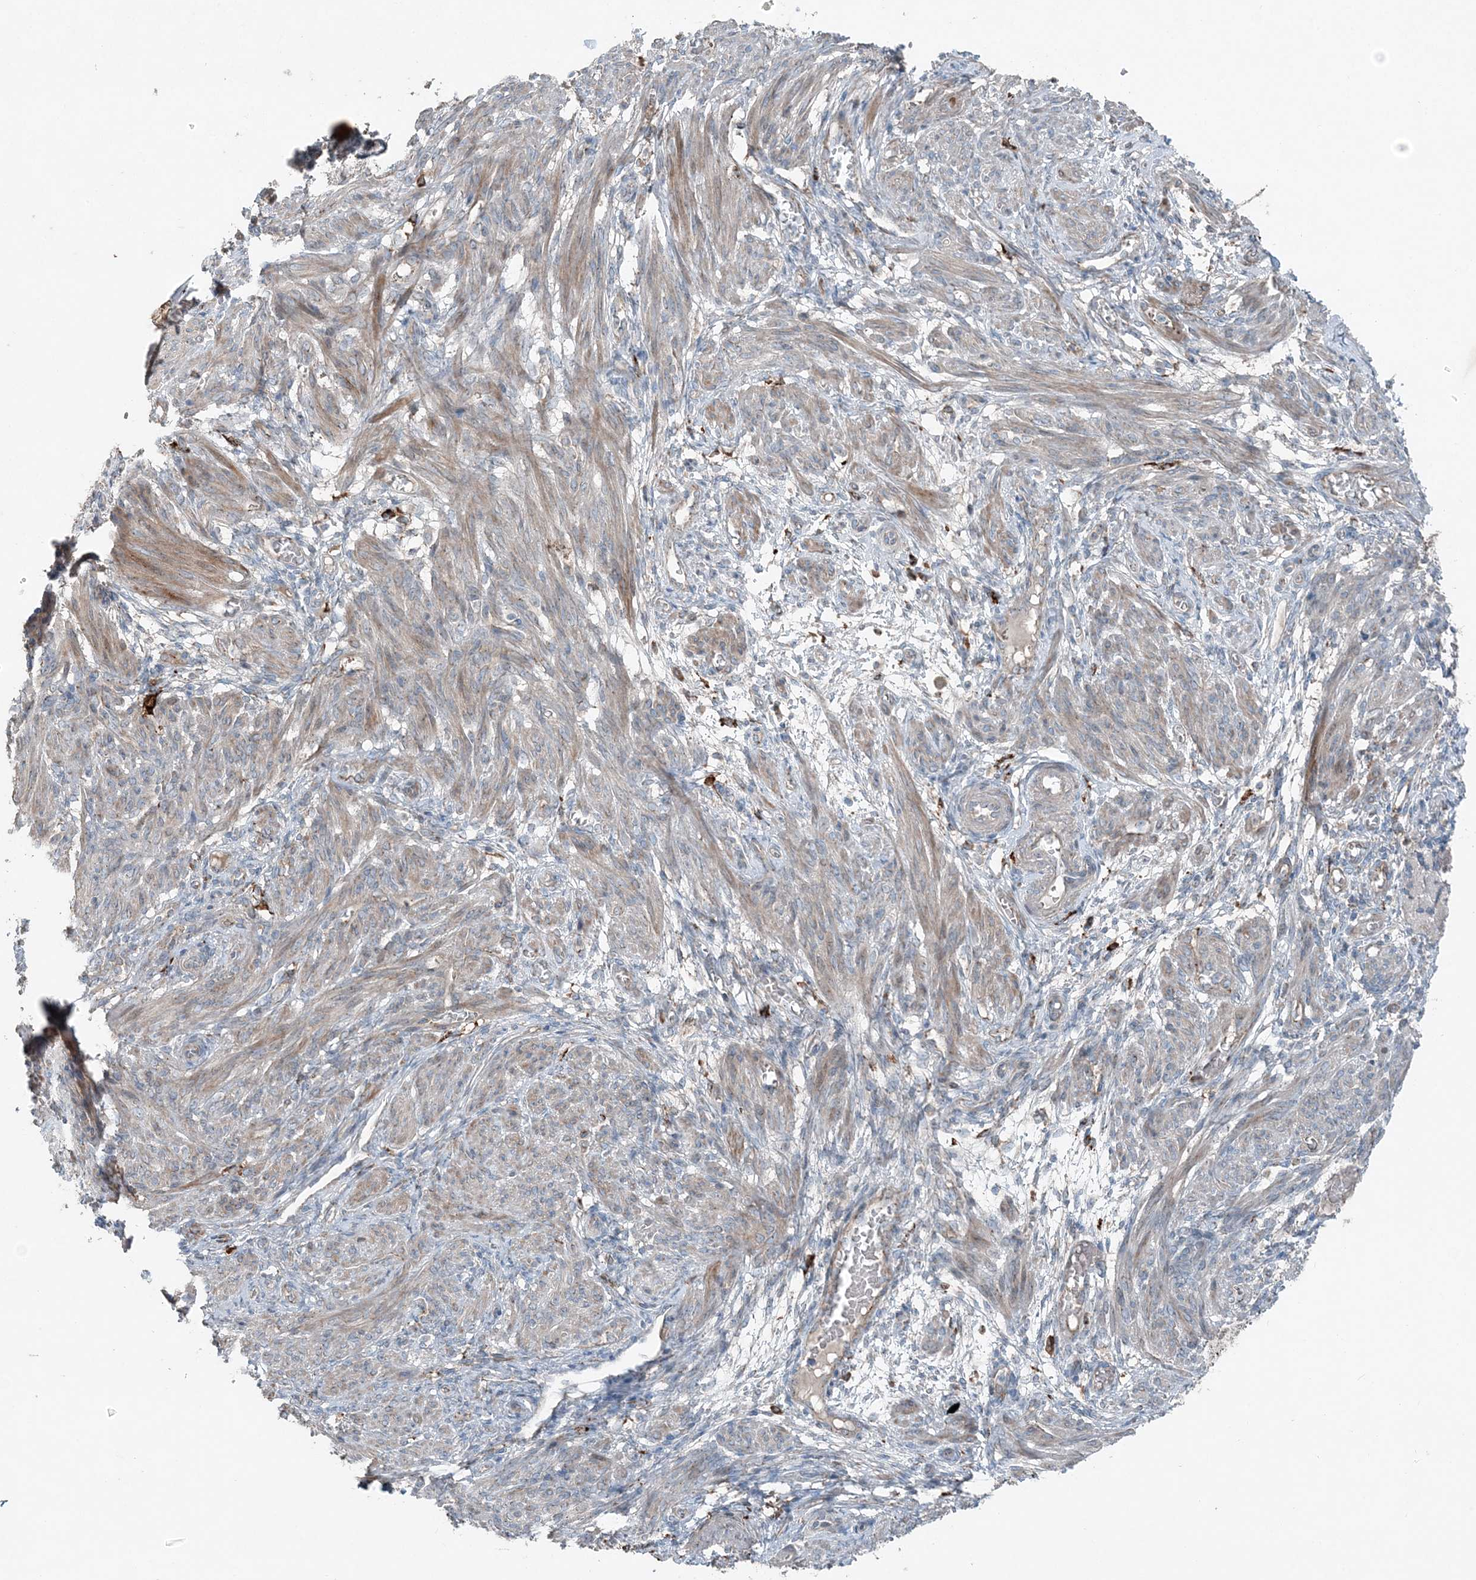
{"staining": {"intensity": "moderate", "quantity": ">75%", "location": "cytoplasmic/membranous"}, "tissue": "smooth muscle", "cell_type": "Smooth muscle cells", "image_type": "normal", "snomed": [{"axis": "morphology", "description": "Normal tissue, NOS"}, {"axis": "topography", "description": "Smooth muscle"}], "caption": "Smooth muscle stained with IHC demonstrates moderate cytoplasmic/membranous expression in about >75% of smooth muscle cells. (DAB IHC with brightfield microscopy, high magnification).", "gene": "KY", "patient": {"sex": "female", "age": 39}}